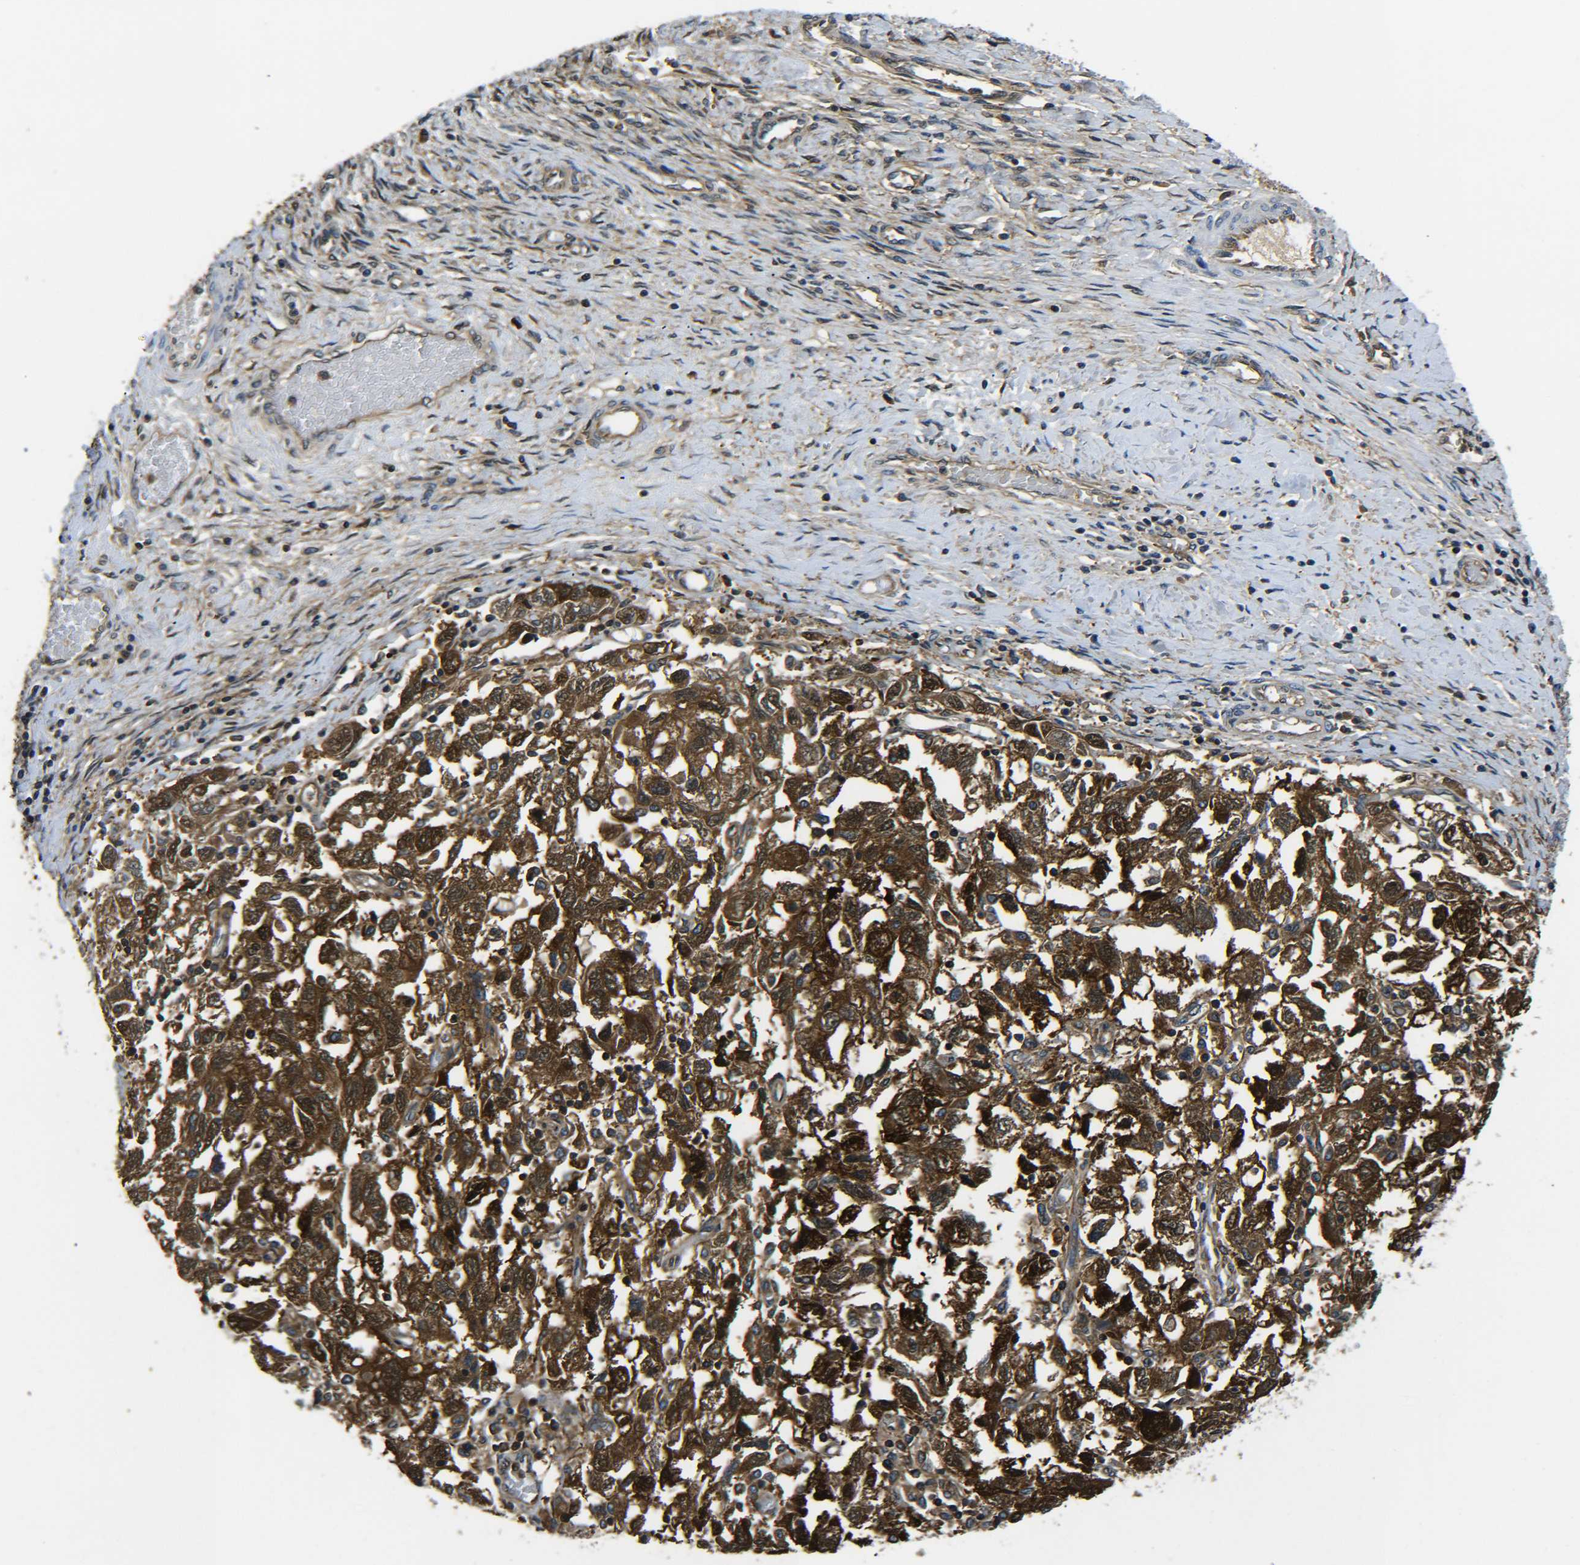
{"staining": {"intensity": "strong", "quantity": ">75%", "location": "cytoplasmic/membranous"}, "tissue": "ovarian cancer", "cell_type": "Tumor cells", "image_type": "cancer", "snomed": [{"axis": "morphology", "description": "Carcinoma, NOS"}, {"axis": "morphology", "description": "Cystadenocarcinoma, serous, NOS"}, {"axis": "topography", "description": "Ovary"}], "caption": "DAB (3,3'-diaminobenzidine) immunohistochemical staining of serous cystadenocarcinoma (ovarian) reveals strong cytoplasmic/membranous protein expression in about >75% of tumor cells. The protein is stained brown, and the nuclei are stained in blue (DAB (3,3'-diaminobenzidine) IHC with brightfield microscopy, high magnification).", "gene": "PREB", "patient": {"sex": "female", "age": 69}}